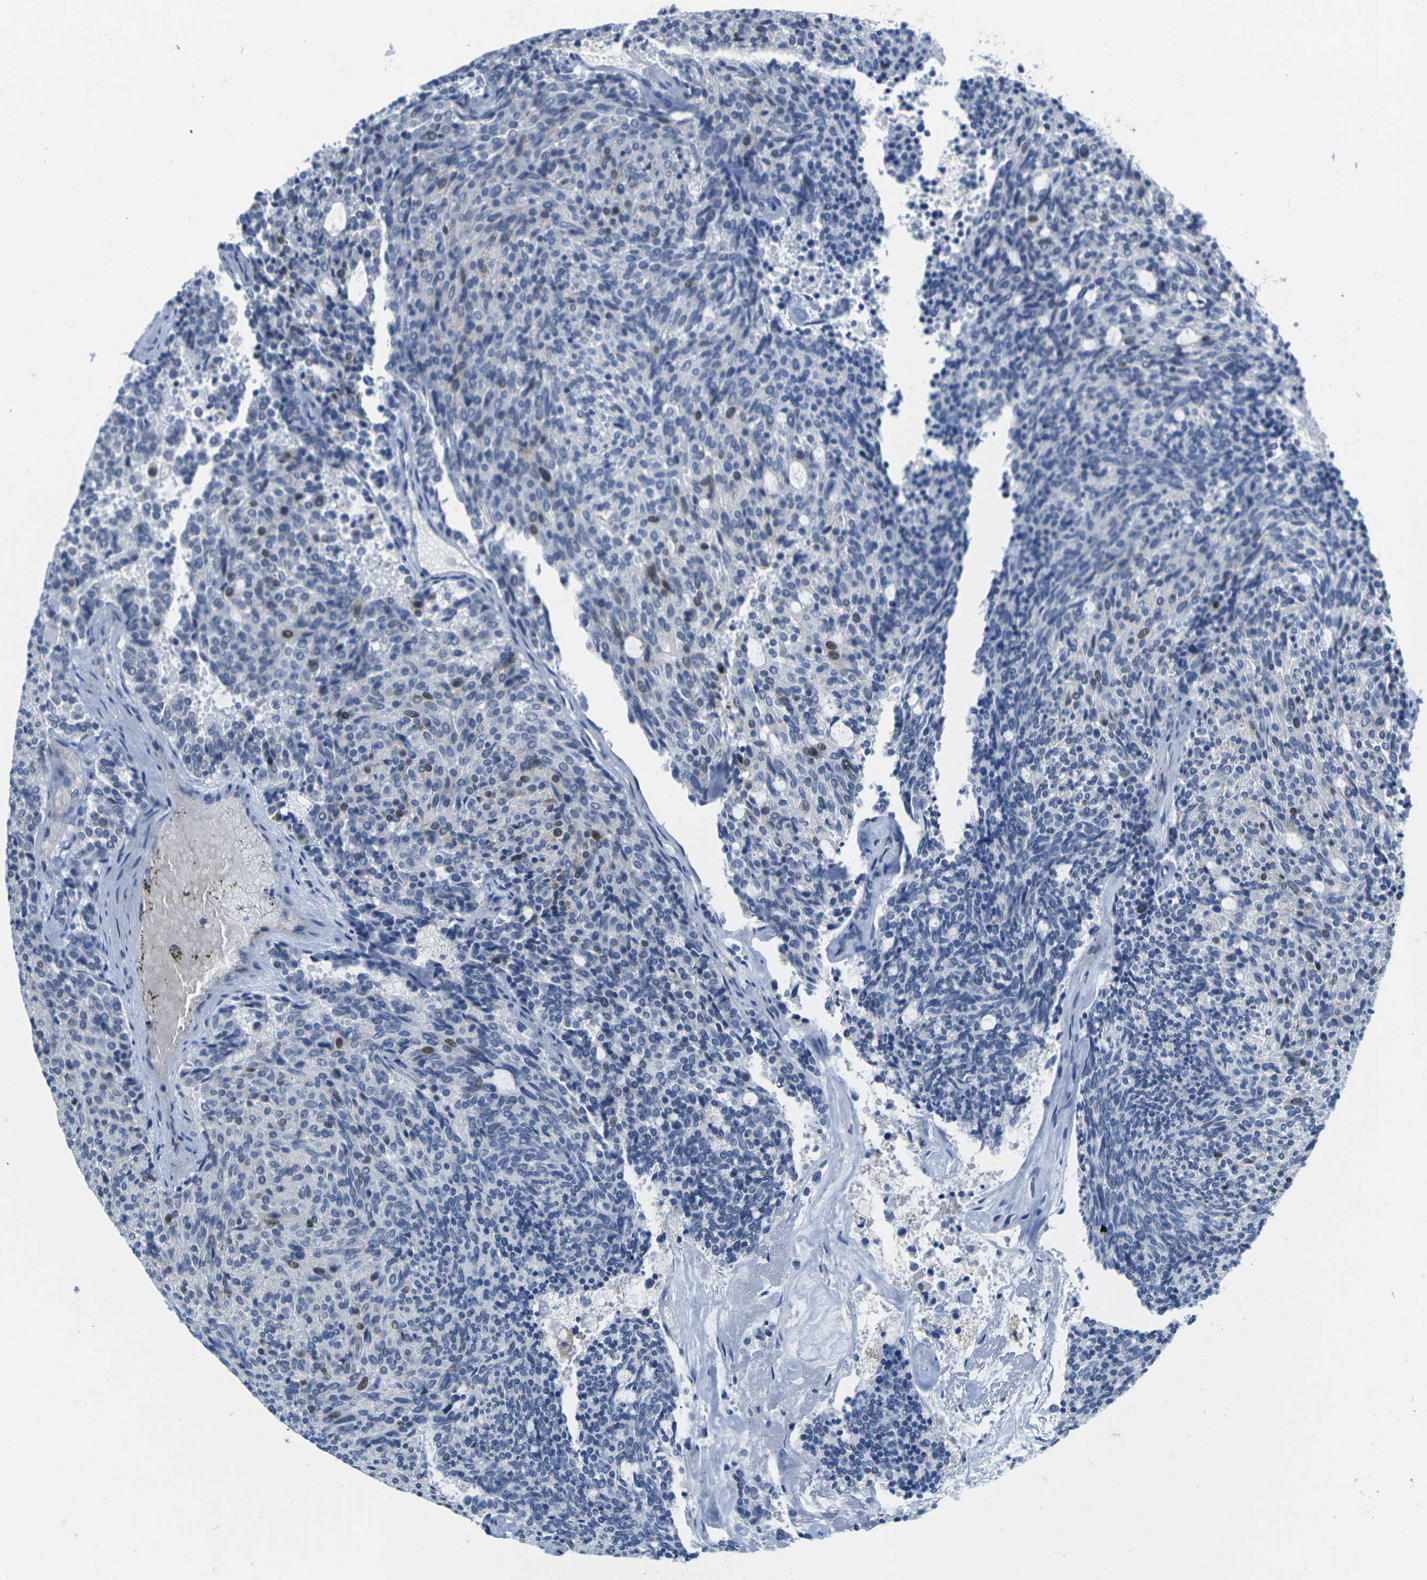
{"staining": {"intensity": "moderate", "quantity": "<25%", "location": "nuclear"}, "tissue": "carcinoid", "cell_type": "Tumor cells", "image_type": "cancer", "snomed": [{"axis": "morphology", "description": "Carcinoid, malignant, NOS"}, {"axis": "topography", "description": "Pancreas"}], "caption": "An image showing moderate nuclear positivity in about <25% of tumor cells in carcinoid, as visualized by brown immunohistochemical staining.", "gene": "CDK2", "patient": {"sex": "female", "age": 54}}